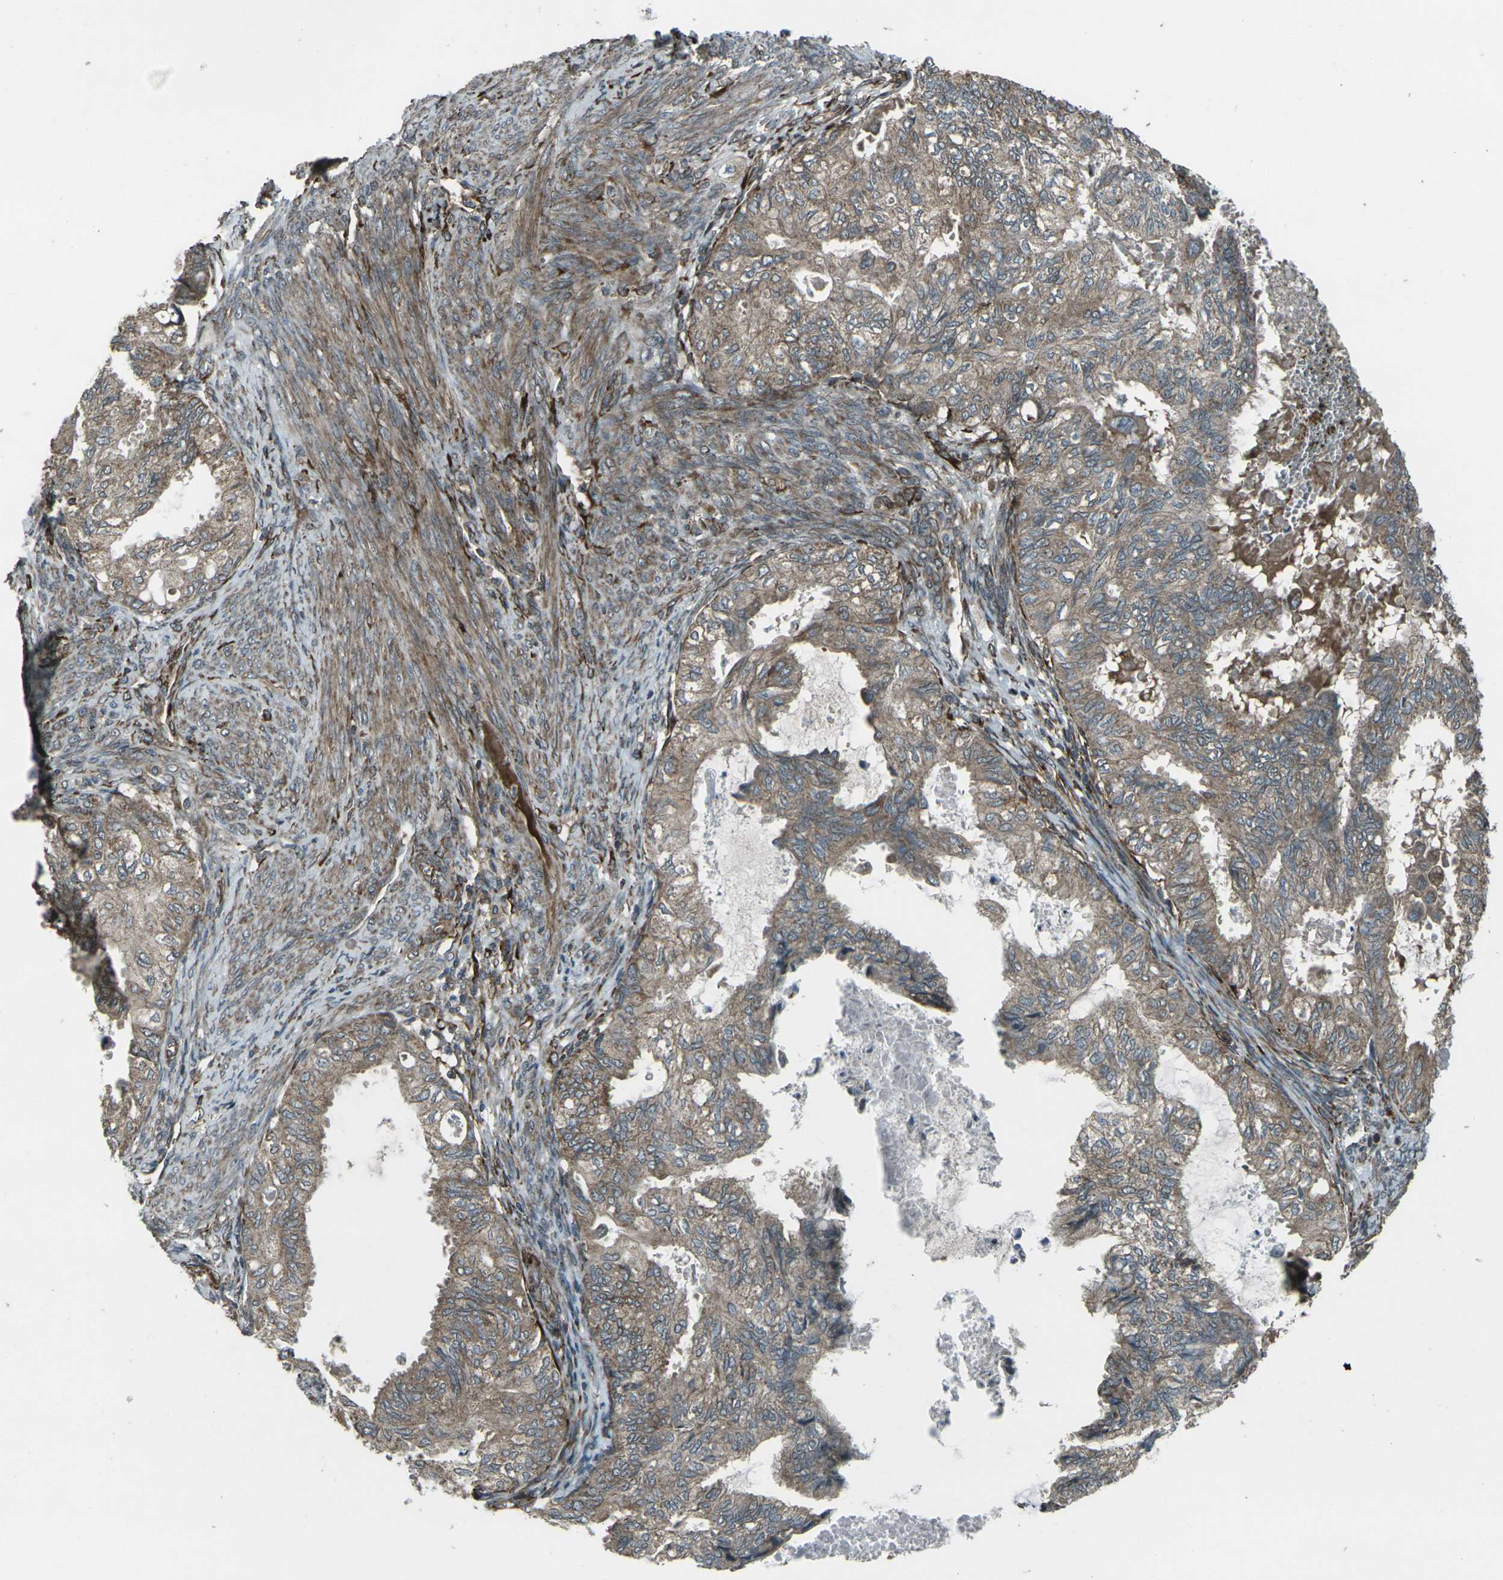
{"staining": {"intensity": "weak", "quantity": ">75%", "location": "cytoplasmic/membranous"}, "tissue": "cervical cancer", "cell_type": "Tumor cells", "image_type": "cancer", "snomed": [{"axis": "morphology", "description": "Normal tissue, NOS"}, {"axis": "morphology", "description": "Adenocarcinoma, NOS"}, {"axis": "topography", "description": "Cervix"}, {"axis": "topography", "description": "Endometrium"}], "caption": "The micrograph exhibits staining of adenocarcinoma (cervical), revealing weak cytoplasmic/membranous protein positivity (brown color) within tumor cells.", "gene": "LSMEM1", "patient": {"sex": "female", "age": 86}}